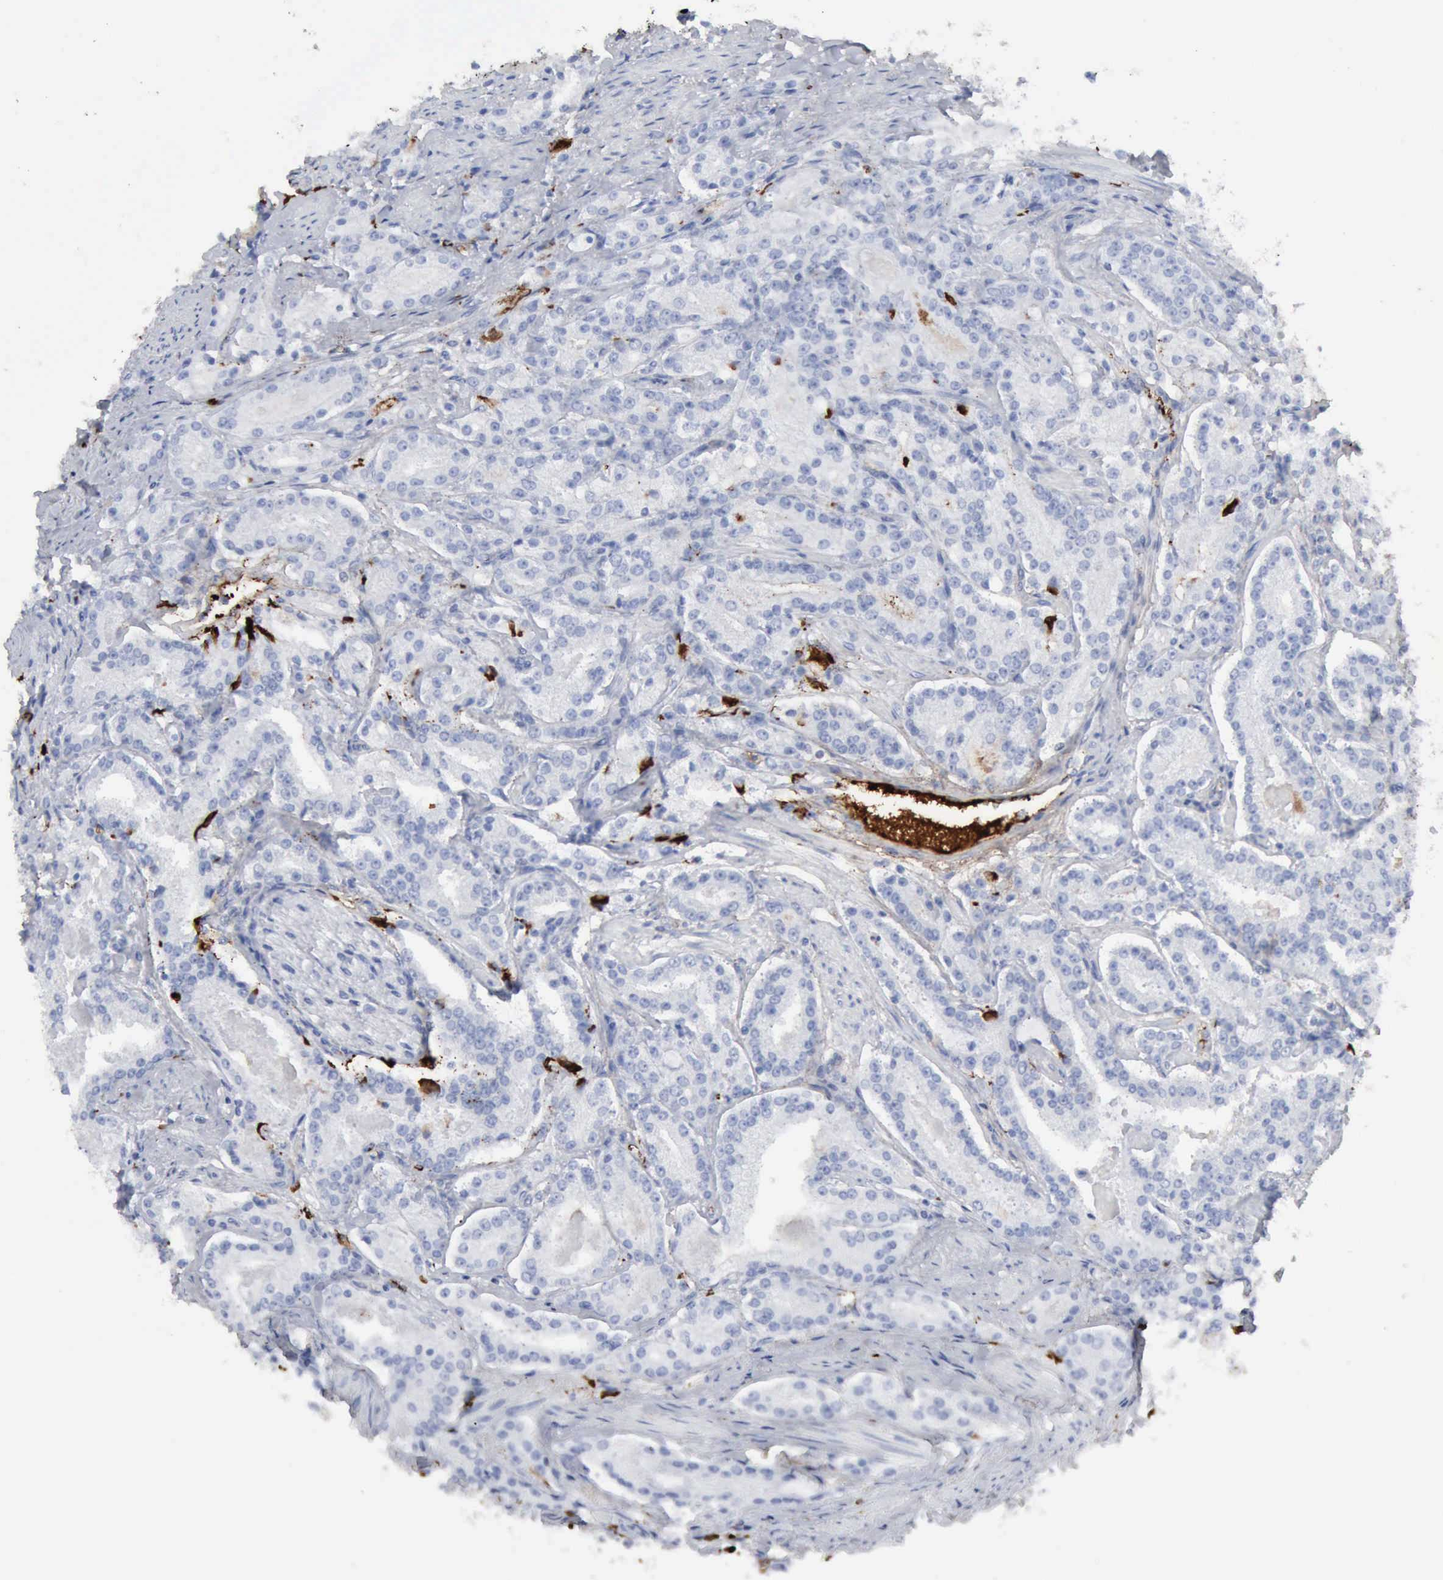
{"staining": {"intensity": "negative", "quantity": "none", "location": "none"}, "tissue": "prostate cancer", "cell_type": "Tumor cells", "image_type": "cancer", "snomed": [{"axis": "morphology", "description": "Adenocarcinoma, Medium grade"}, {"axis": "topography", "description": "Prostate"}], "caption": "The IHC image has no significant staining in tumor cells of adenocarcinoma (medium-grade) (prostate) tissue.", "gene": "C4BPA", "patient": {"sex": "male", "age": 72}}